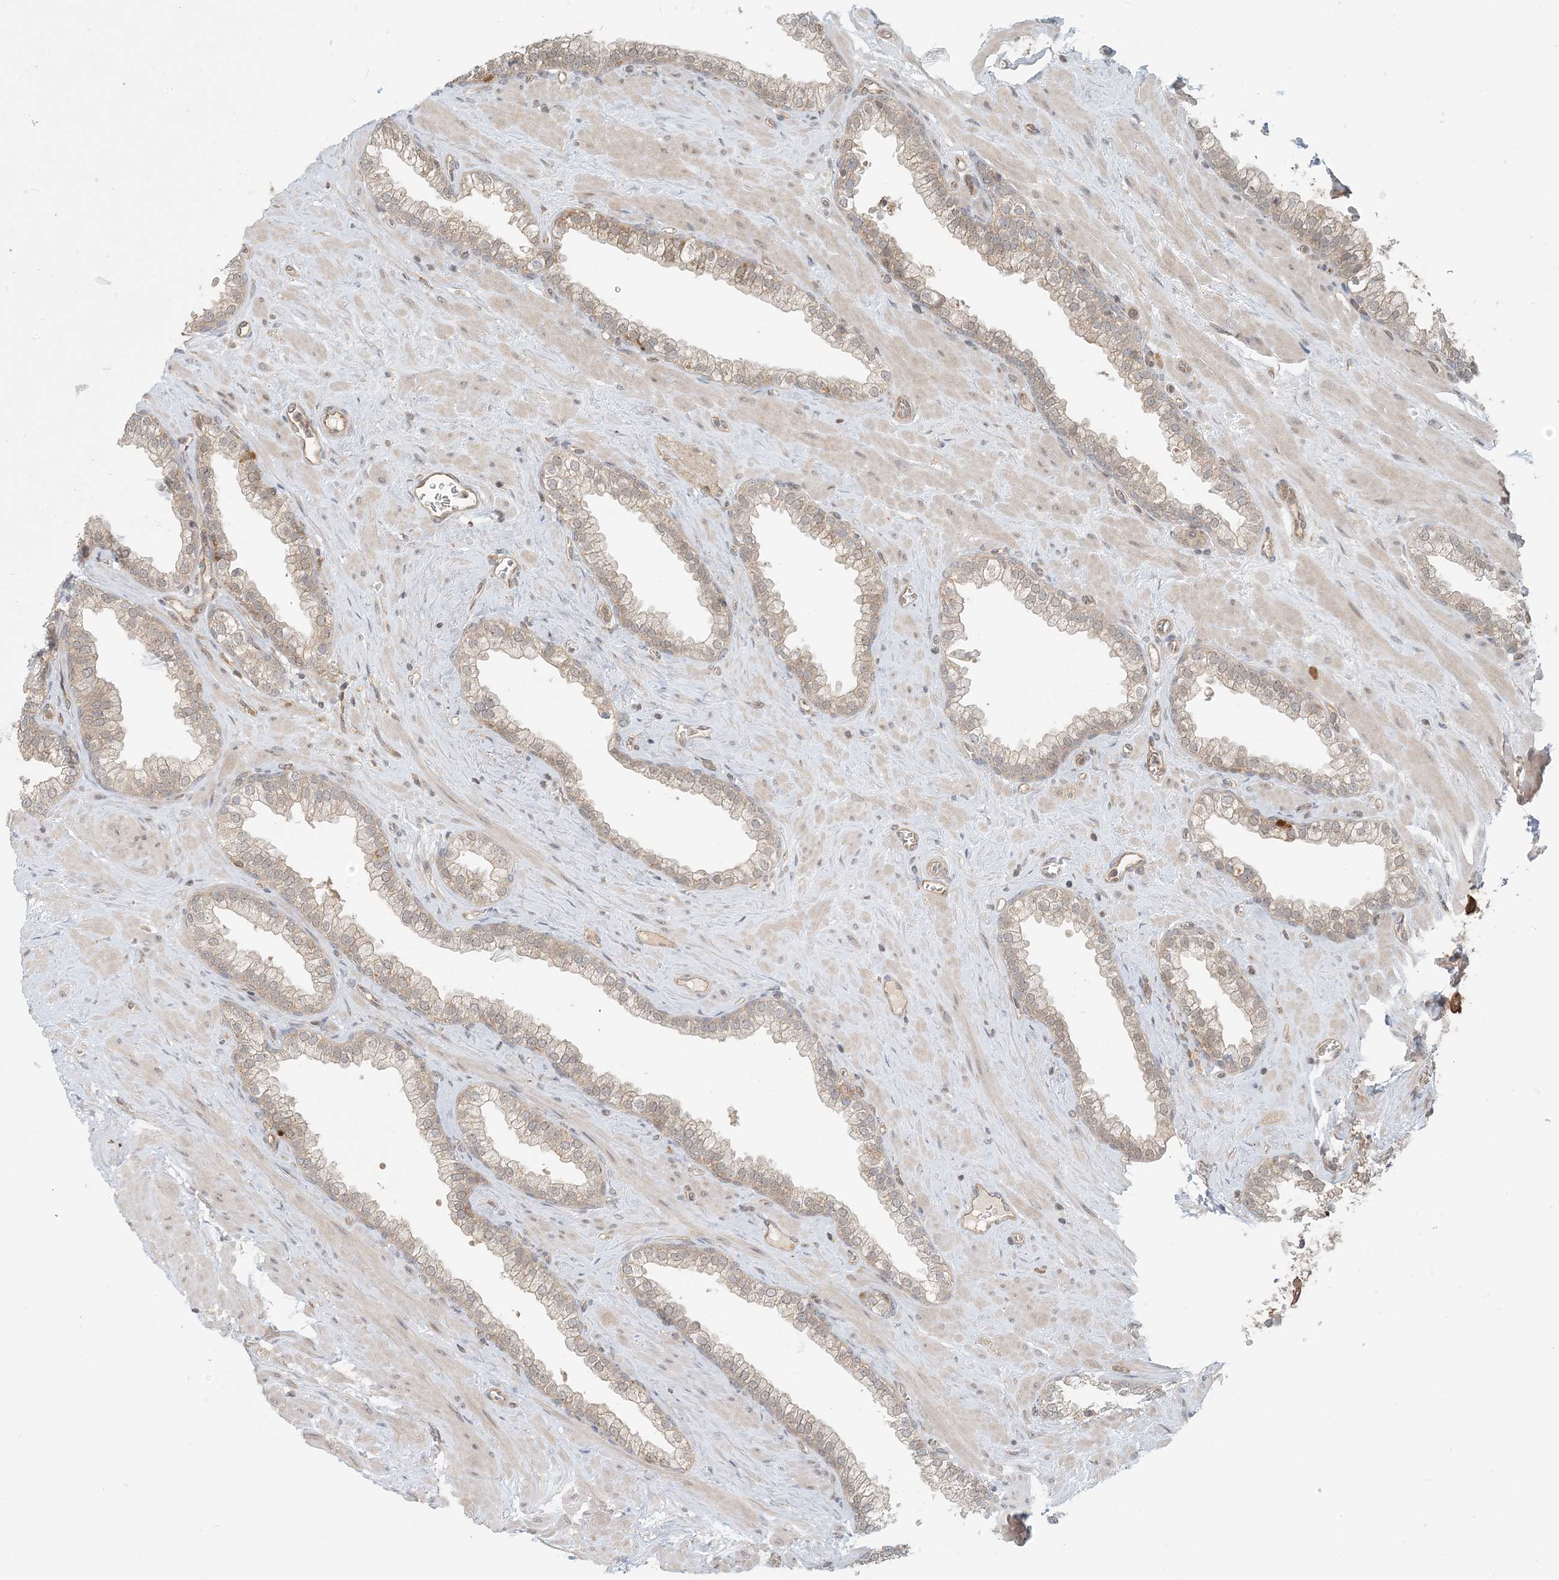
{"staining": {"intensity": "weak", "quantity": "25%-75%", "location": "cytoplasmic/membranous"}, "tissue": "prostate", "cell_type": "Glandular cells", "image_type": "normal", "snomed": [{"axis": "morphology", "description": "Normal tissue, NOS"}, {"axis": "morphology", "description": "Urothelial carcinoma, Low grade"}, {"axis": "topography", "description": "Urinary bladder"}, {"axis": "topography", "description": "Prostate"}], "caption": "Weak cytoplasmic/membranous positivity for a protein is identified in about 25%-75% of glandular cells of unremarkable prostate using IHC.", "gene": "OBI1", "patient": {"sex": "male", "age": 60}}